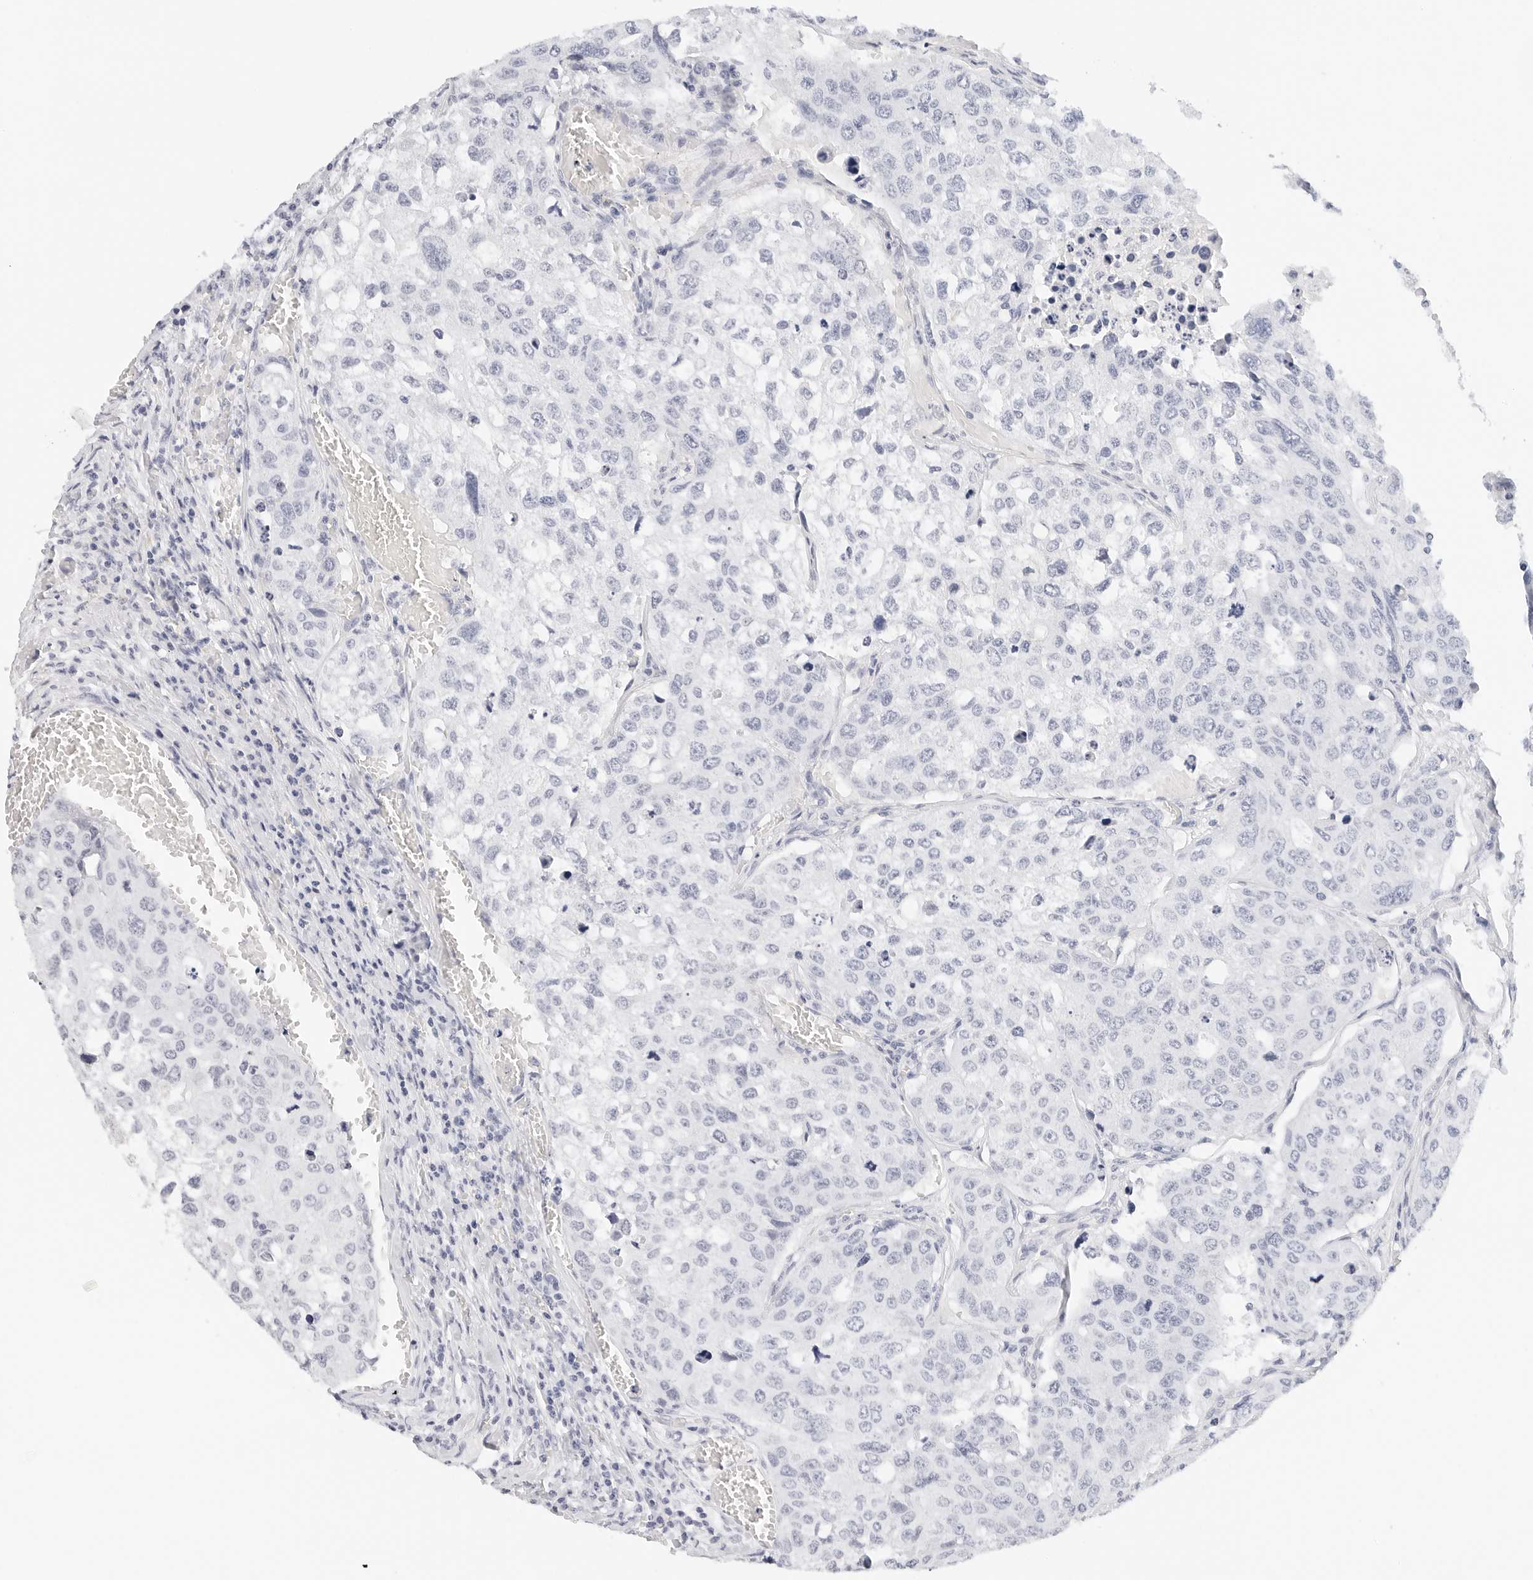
{"staining": {"intensity": "negative", "quantity": "none", "location": "none"}, "tissue": "urothelial cancer", "cell_type": "Tumor cells", "image_type": "cancer", "snomed": [{"axis": "morphology", "description": "Urothelial carcinoma, High grade"}, {"axis": "topography", "description": "Lymph node"}, {"axis": "topography", "description": "Urinary bladder"}], "caption": "Urothelial carcinoma (high-grade) was stained to show a protein in brown. There is no significant staining in tumor cells. (Brightfield microscopy of DAB (3,3'-diaminobenzidine) immunohistochemistry at high magnification).", "gene": "CD22", "patient": {"sex": "male", "age": 51}}